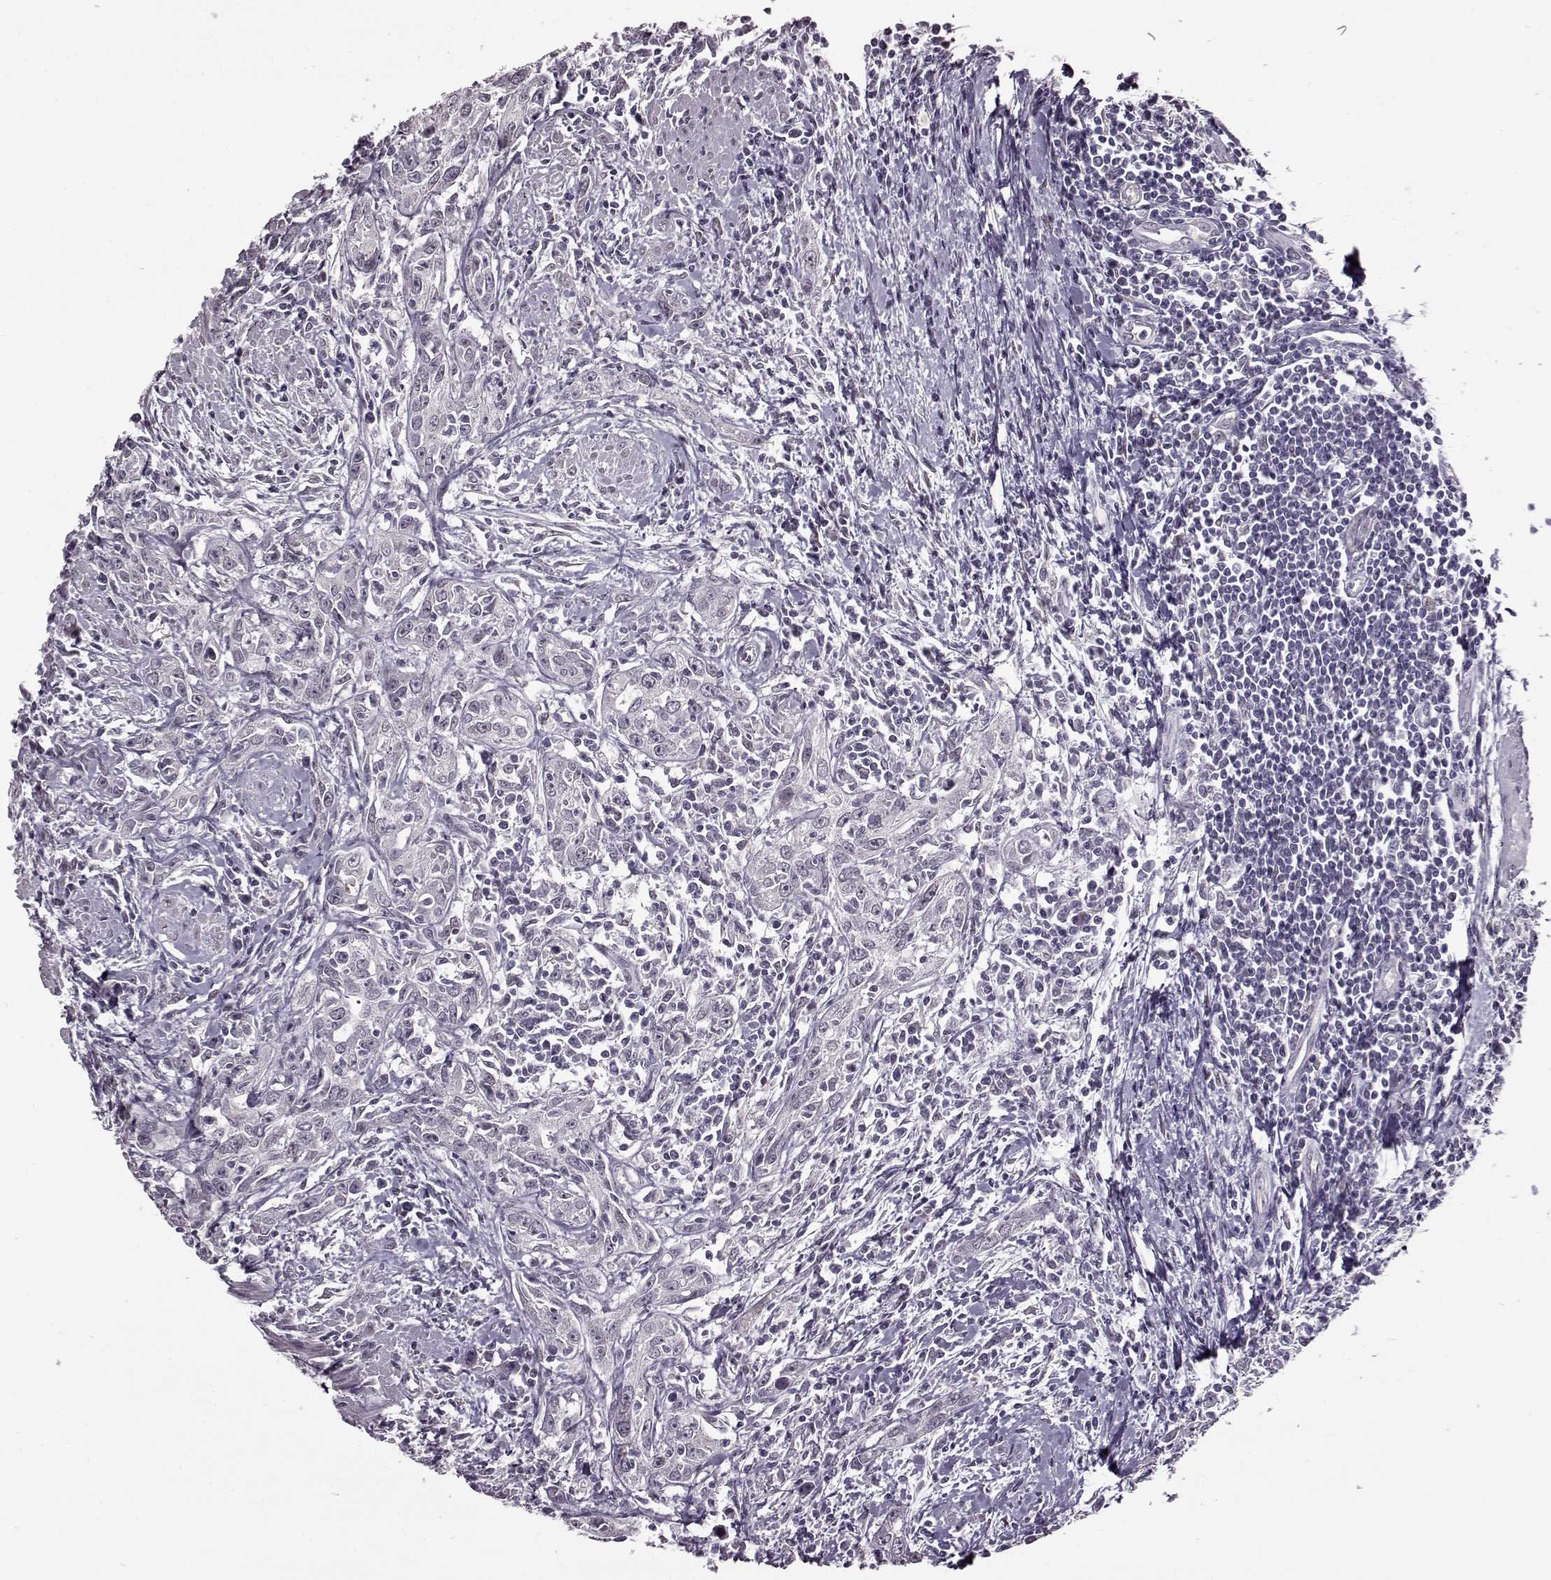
{"staining": {"intensity": "negative", "quantity": "none", "location": "none"}, "tissue": "urothelial cancer", "cell_type": "Tumor cells", "image_type": "cancer", "snomed": [{"axis": "morphology", "description": "Urothelial carcinoma, High grade"}, {"axis": "topography", "description": "Urinary bladder"}], "caption": "Photomicrograph shows no protein expression in tumor cells of urothelial carcinoma (high-grade) tissue.", "gene": "STX1B", "patient": {"sex": "male", "age": 83}}